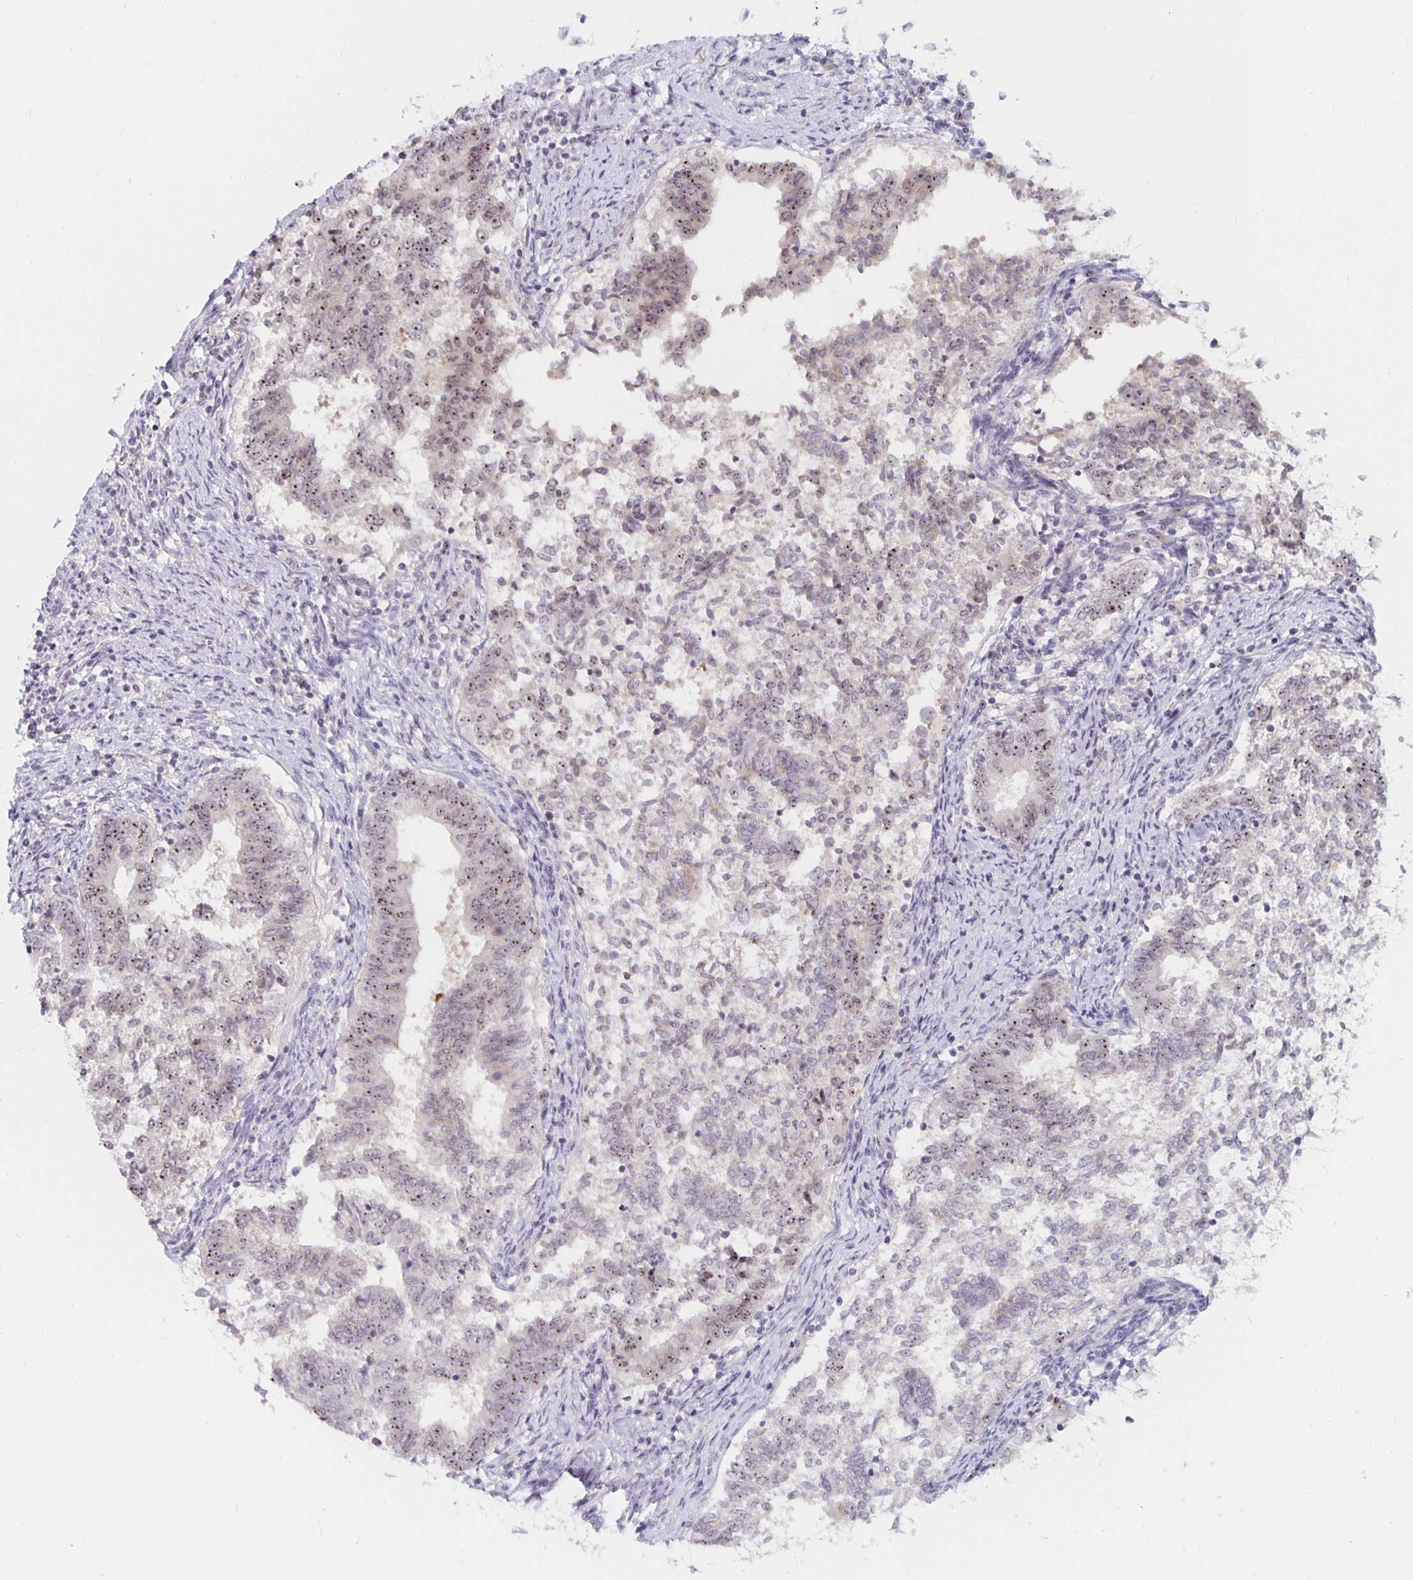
{"staining": {"intensity": "moderate", "quantity": ">75%", "location": "nuclear"}, "tissue": "endometrial cancer", "cell_type": "Tumor cells", "image_type": "cancer", "snomed": [{"axis": "morphology", "description": "Adenocarcinoma, NOS"}, {"axis": "topography", "description": "Endometrium"}], "caption": "Protein expression analysis of endometrial cancer demonstrates moderate nuclear expression in approximately >75% of tumor cells.", "gene": "NUP85", "patient": {"sex": "female", "age": 65}}